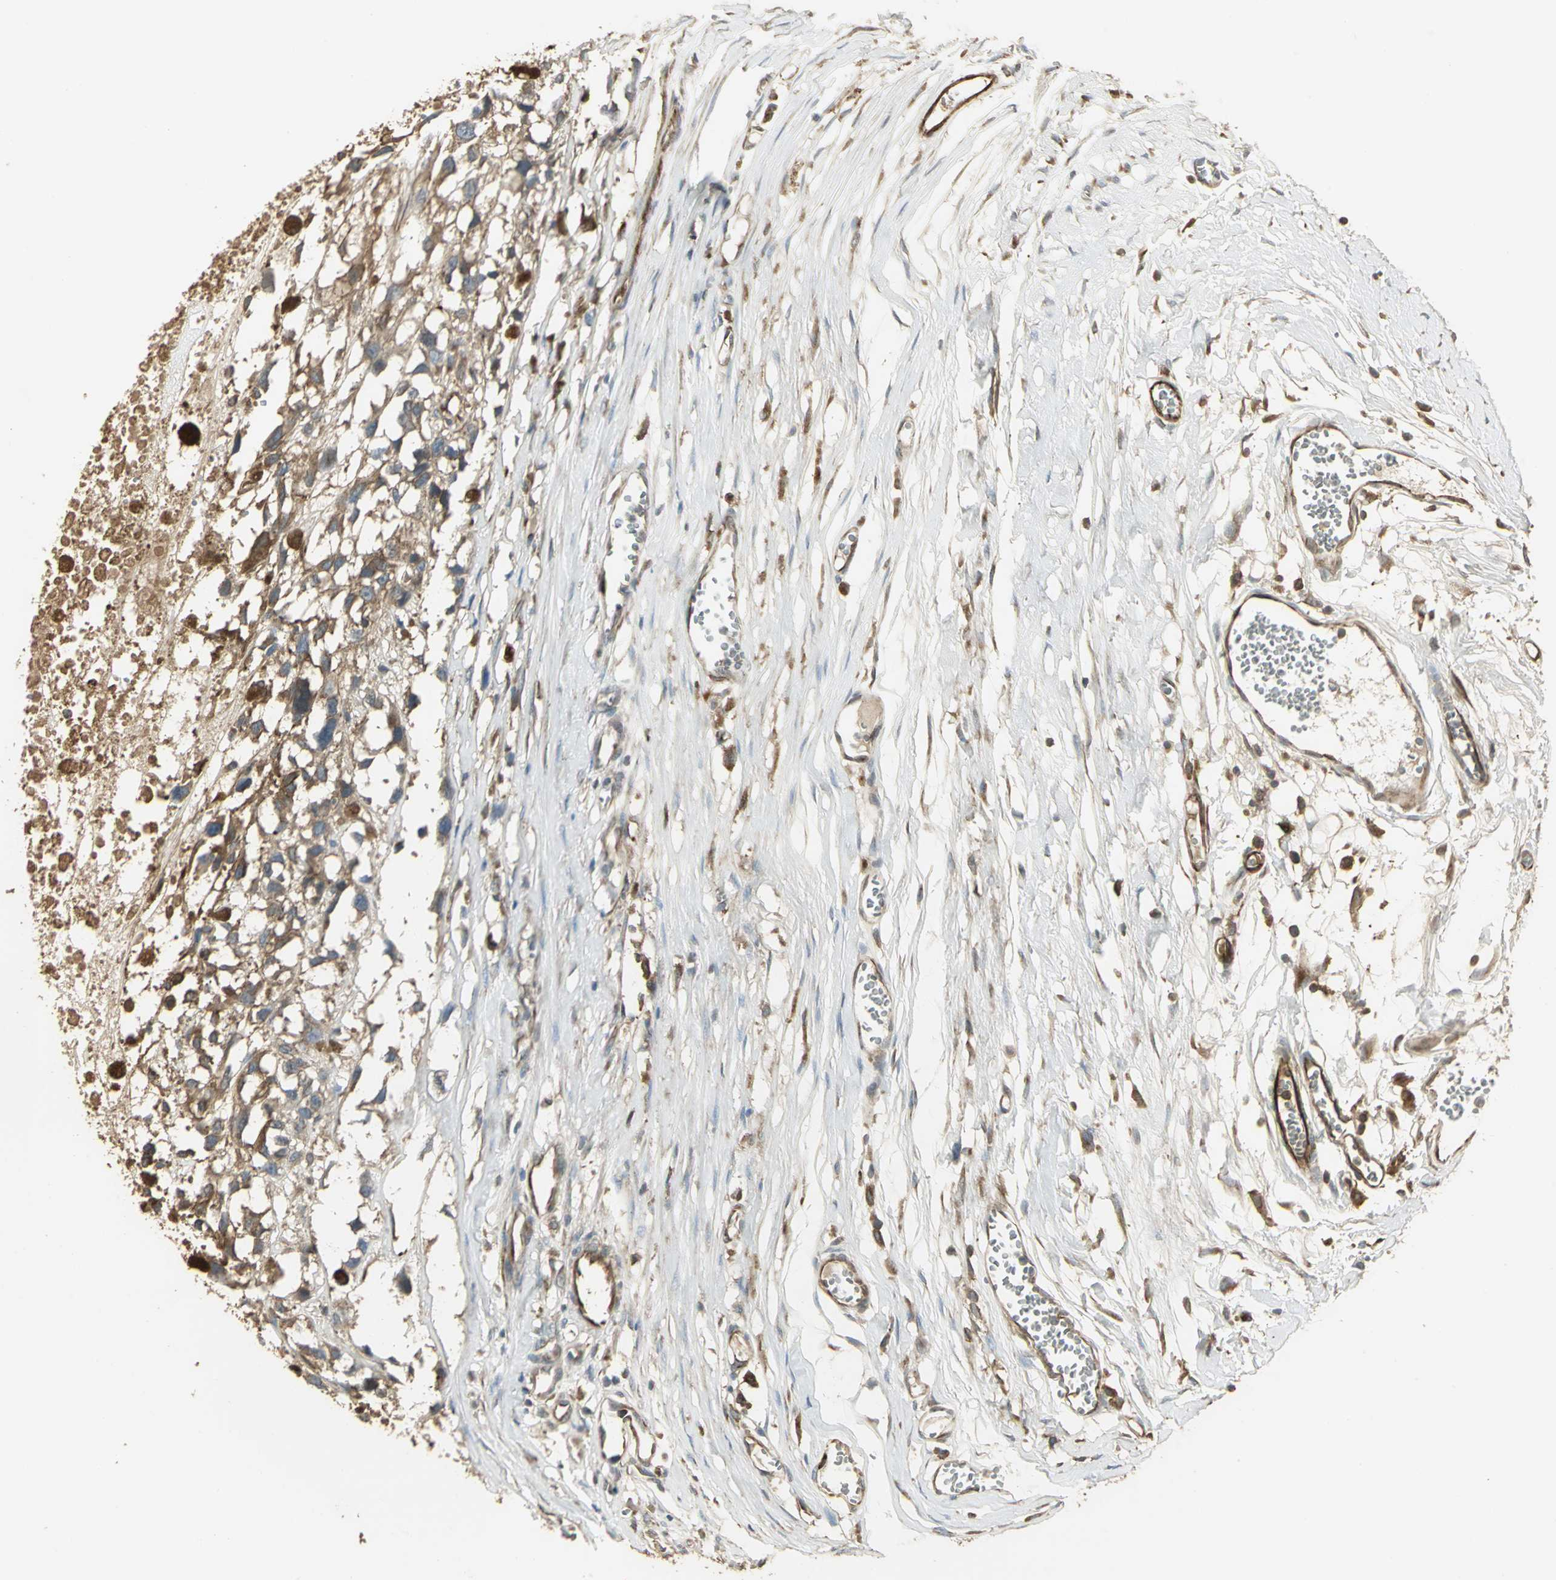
{"staining": {"intensity": "moderate", "quantity": ">75%", "location": "cytoplasmic/membranous"}, "tissue": "melanoma", "cell_type": "Tumor cells", "image_type": "cancer", "snomed": [{"axis": "morphology", "description": "Malignant melanoma, Metastatic site"}, {"axis": "topography", "description": "Lymph node"}], "caption": "The photomicrograph demonstrates staining of malignant melanoma (metastatic site), revealing moderate cytoplasmic/membranous protein staining (brown color) within tumor cells.", "gene": "PRXL2B", "patient": {"sex": "male", "age": 59}}